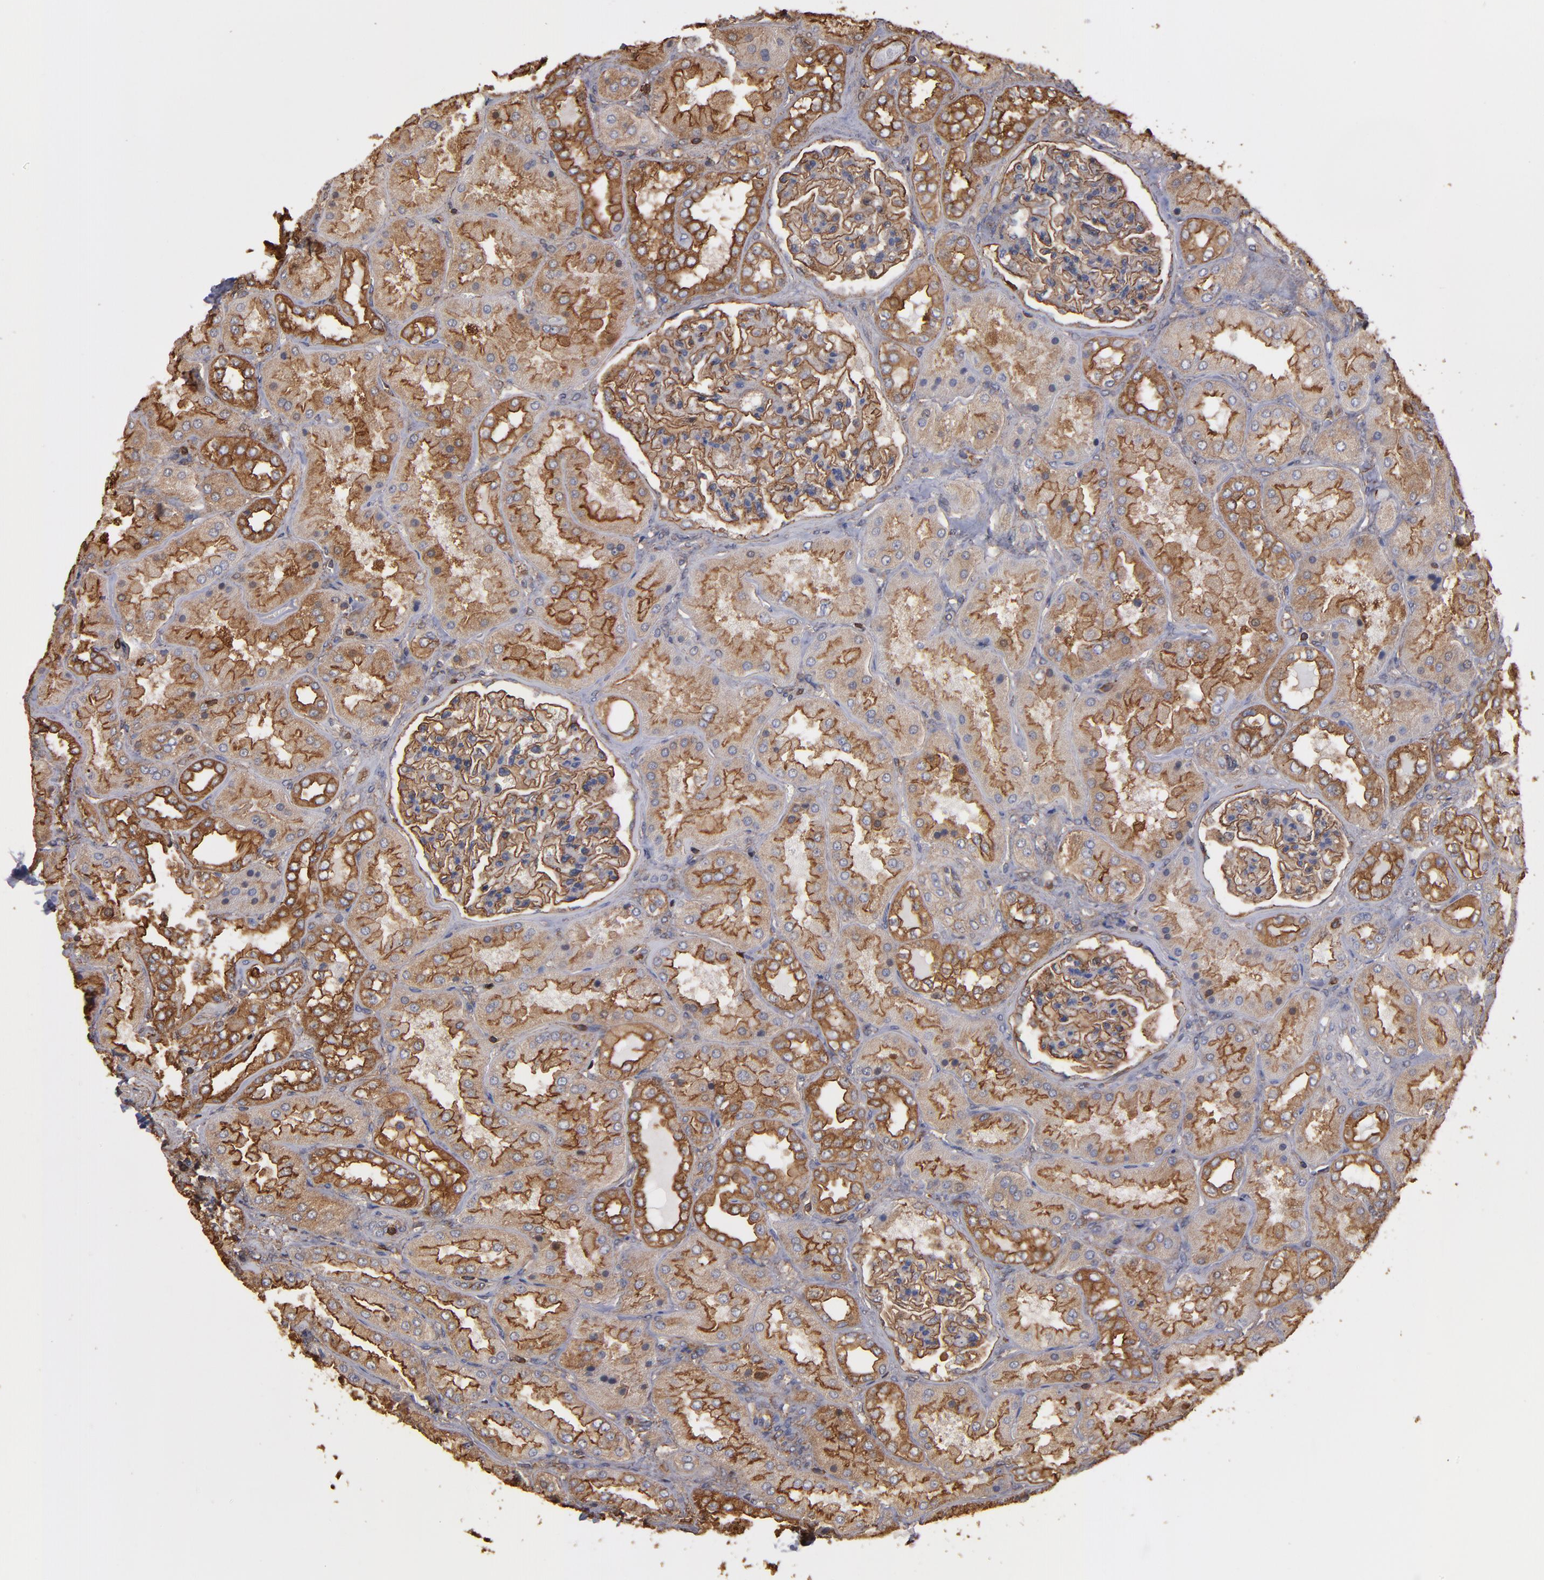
{"staining": {"intensity": "weak", "quantity": ">75%", "location": "cytoplasmic/membranous"}, "tissue": "kidney", "cell_type": "Cells in glomeruli", "image_type": "normal", "snomed": [{"axis": "morphology", "description": "Normal tissue, NOS"}, {"axis": "topography", "description": "Kidney"}], "caption": "This is a micrograph of immunohistochemistry staining of benign kidney, which shows weak expression in the cytoplasmic/membranous of cells in glomeruli.", "gene": "ACTN4", "patient": {"sex": "female", "age": 56}}